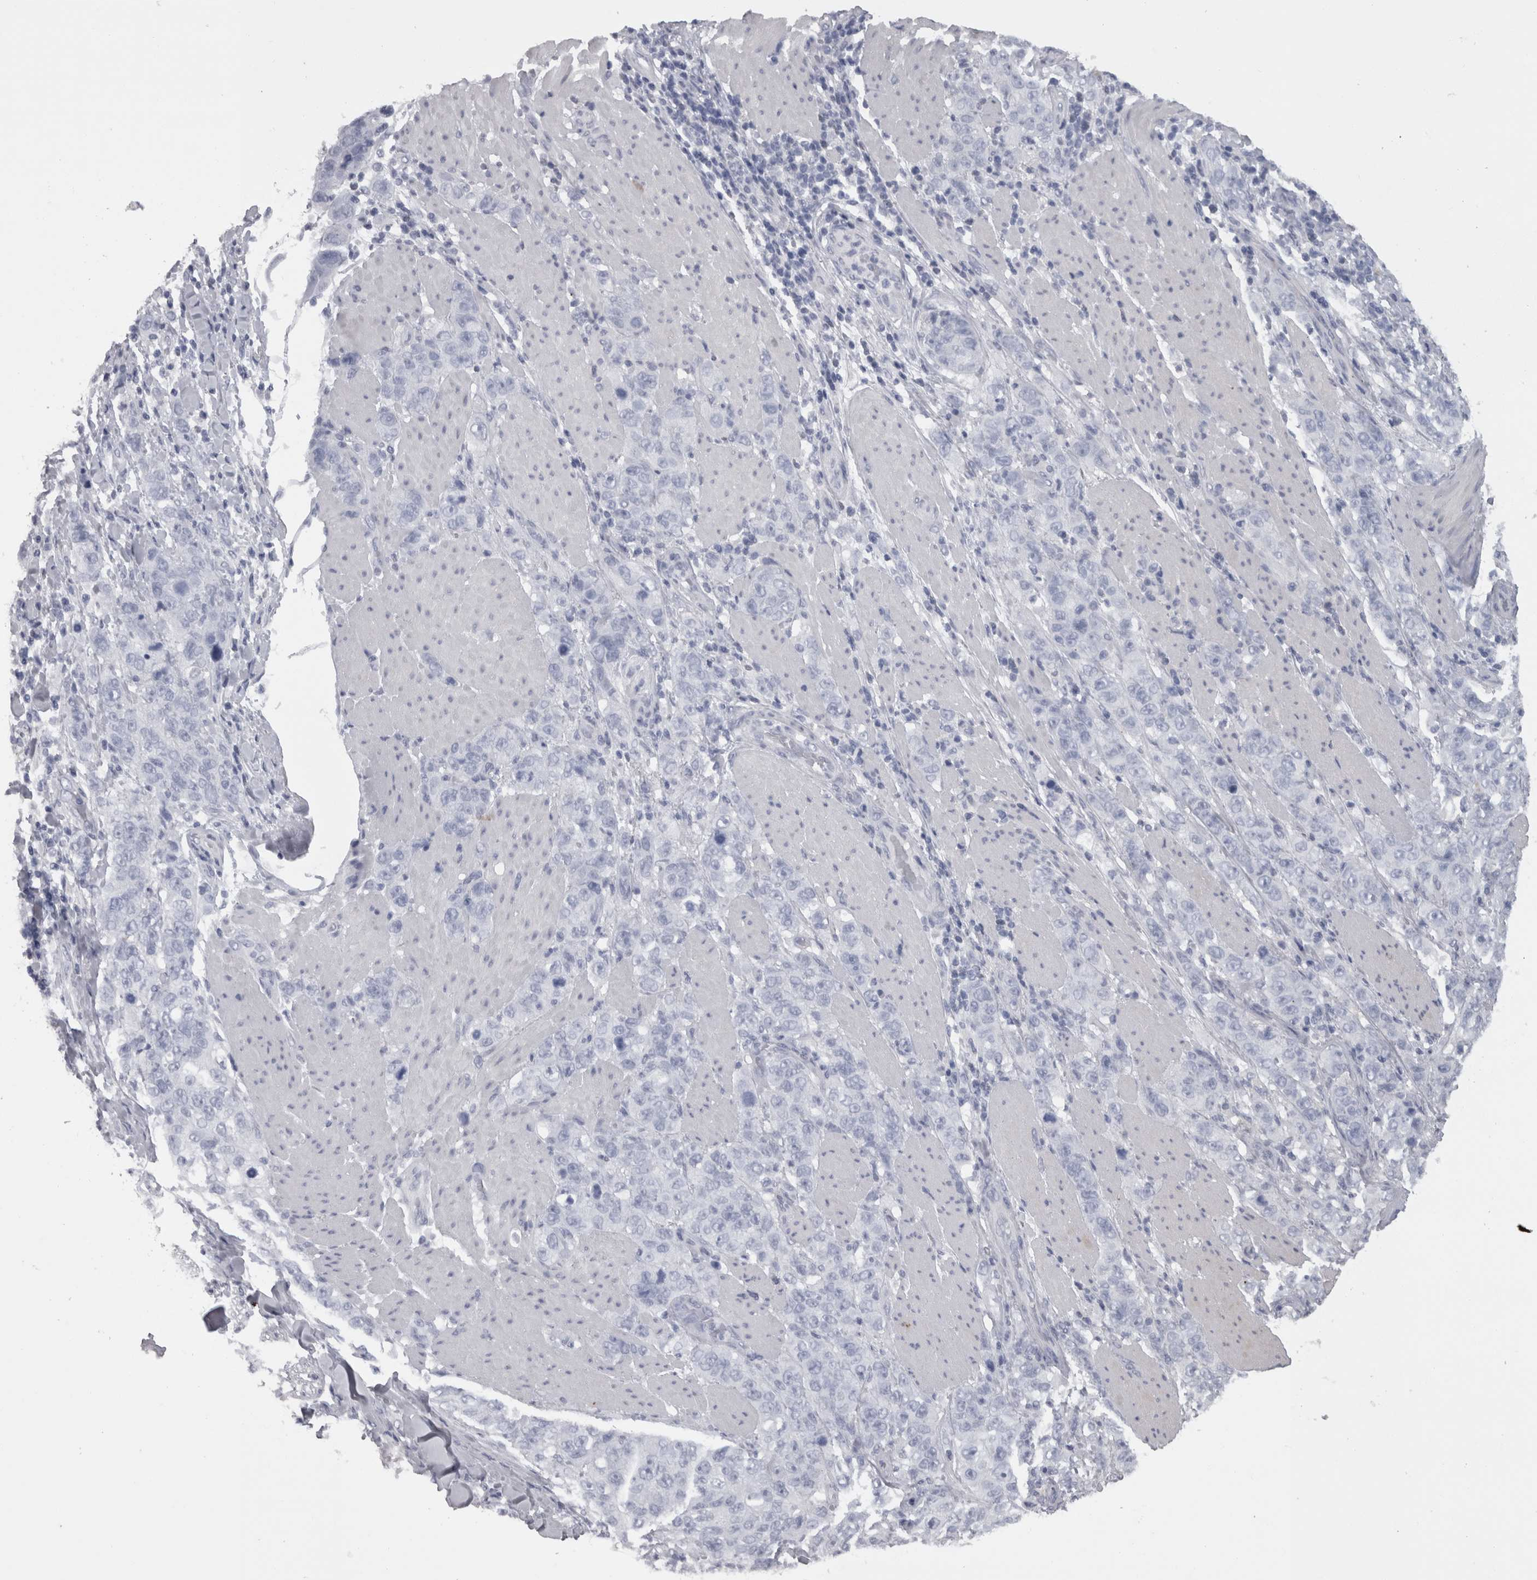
{"staining": {"intensity": "negative", "quantity": "none", "location": "none"}, "tissue": "stomach cancer", "cell_type": "Tumor cells", "image_type": "cancer", "snomed": [{"axis": "morphology", "description": "Adenocarcinoma, NOS"}, {"axis": "topography", "description": "Stomach"}], "caption": "This is a histopathology image of immunohistochemistry (IHC) staining of adenocarcinoma (stomach), which shows no expression in tumor cells. (DAB (3,3'-diaminobenzidine) immunohistochemistry visualized using brightfield microscopy, high magnification).", "gene": "CAMK2D", "patient": {"sex": "male", "age": 48}}